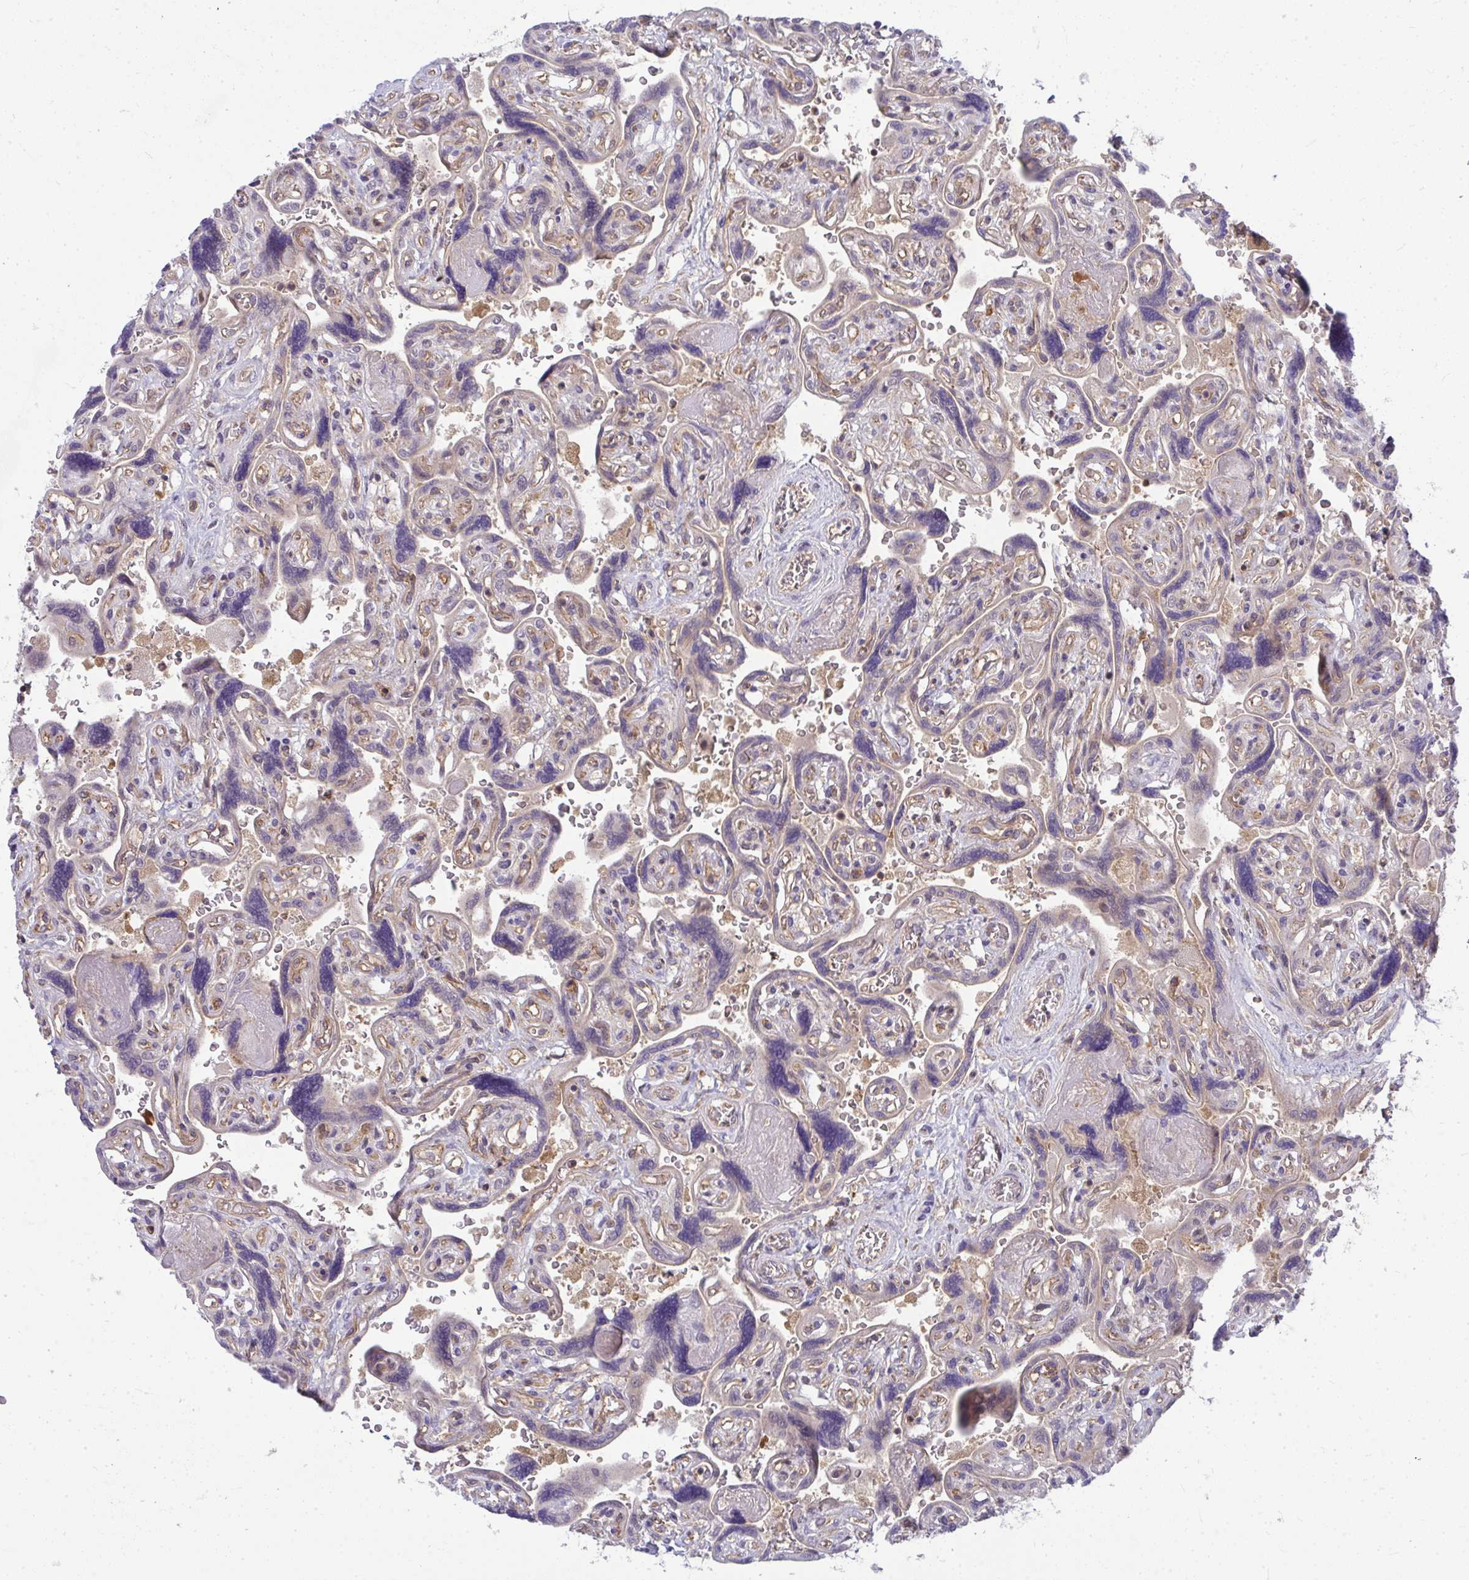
{"staining": {"intensity": "negative", "quantity": "none", "location": "none"}, "tissue": "placenta", "cell_type": "Decidual cells", "image_type": "normal", "snomed": [{"axis": "morphology", "description": "Normal tissue, NOS"}, {"axis": "topography", "description": "Placenta"}], "caption": "Photomicrograph shows no significant protein staining in decidual cells of benign placenta.", "gene": "HDHD2", "patient": {"sex": "female", "age": 32}}